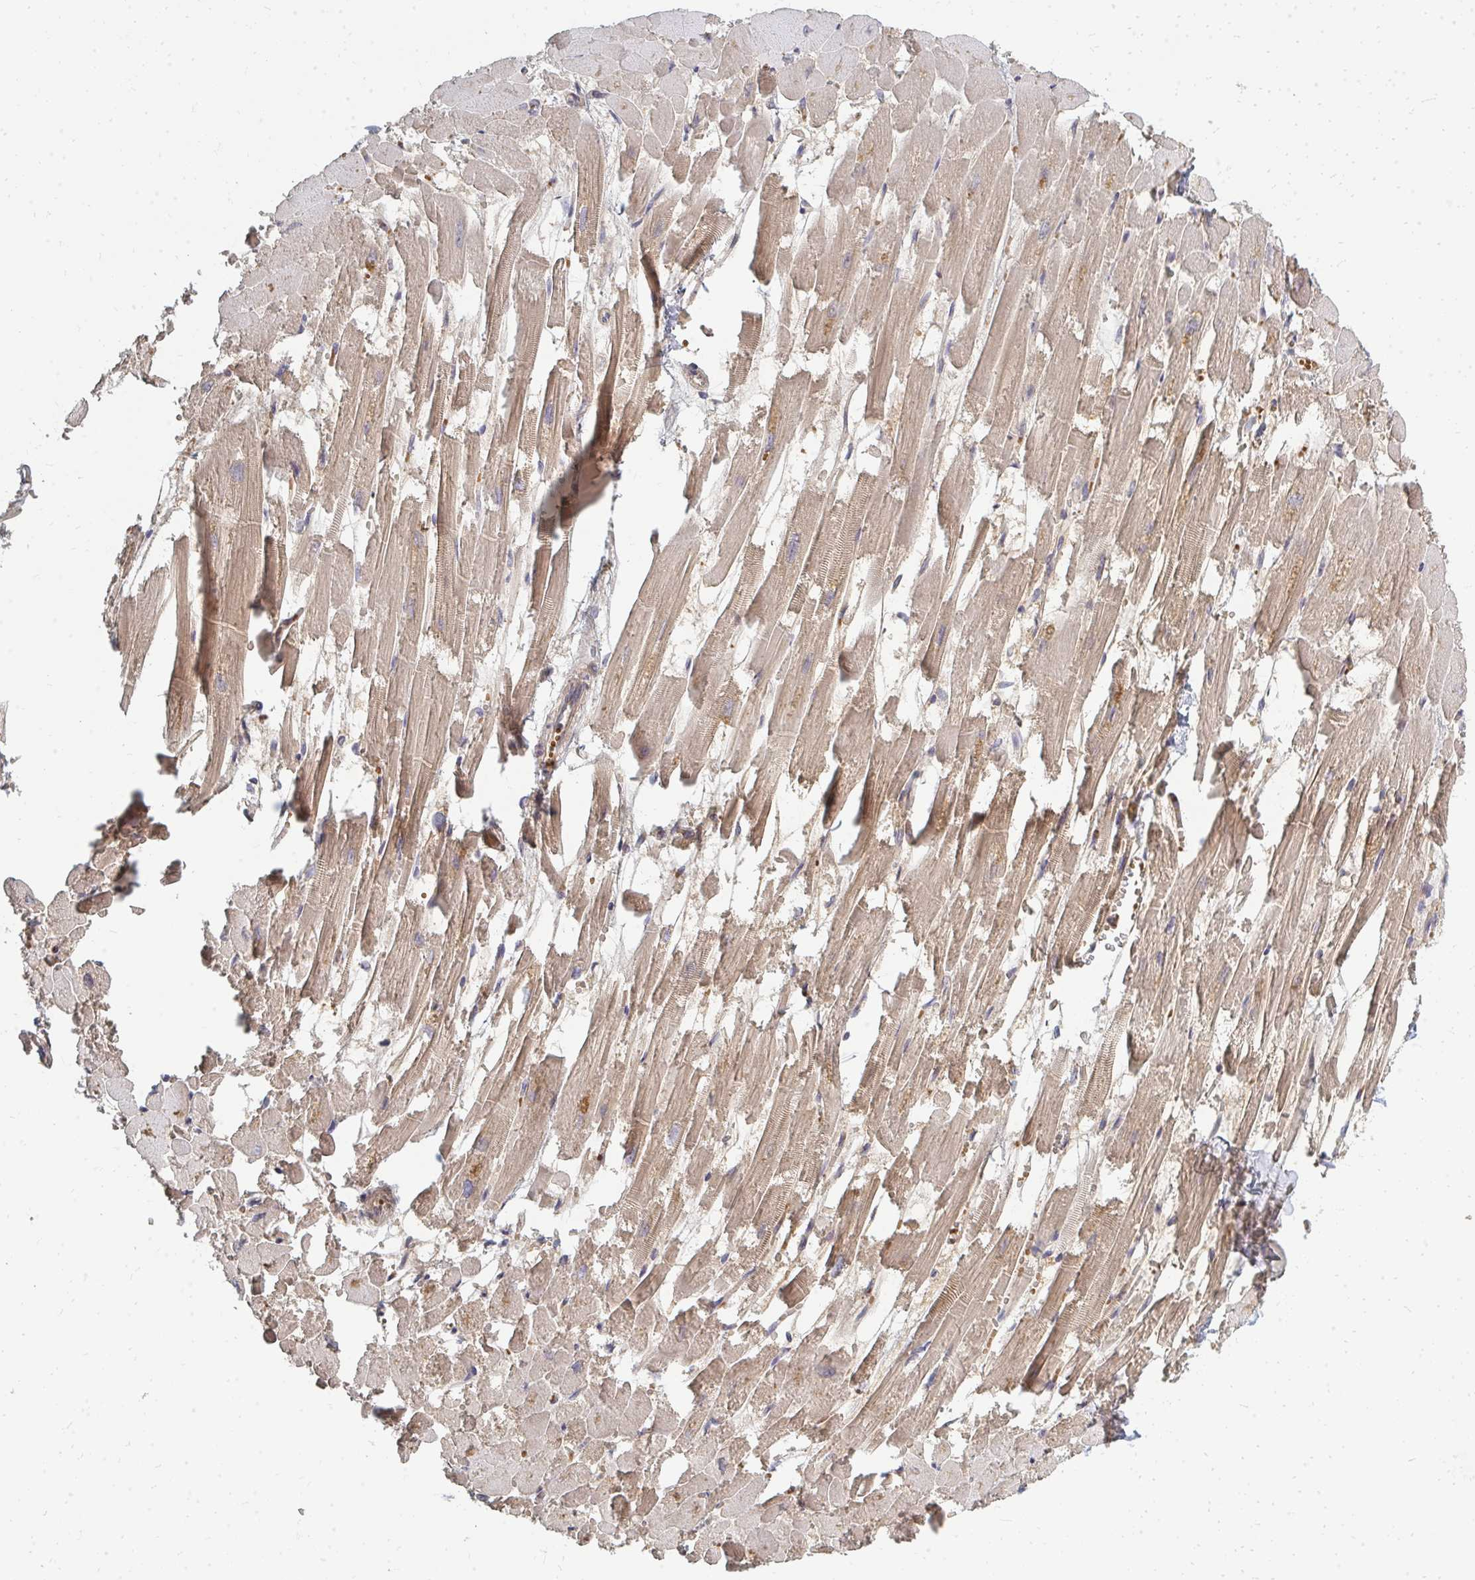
{"staining": {"intensity": "moderate", "quantity": "25%-75%", "location": "cytoplasmic/membranous"}, "tissue": "heart muscle", "cell_type": "Cardiomyocytes", "image_type": "normal", "snomed": [{"axis": "morphology", "description": "Normal tissue, NOS"}, {"axis": "topography", "description": "Heart"}], "caption": "Human heart muscle stained for a protein (brown) exhibits moderate cytoplasmic/membranous positive staining in about 25%-75% of cardiomyocytes.", "gene": "ZNF285", "patient": {"sex": "female", "age": 52}}